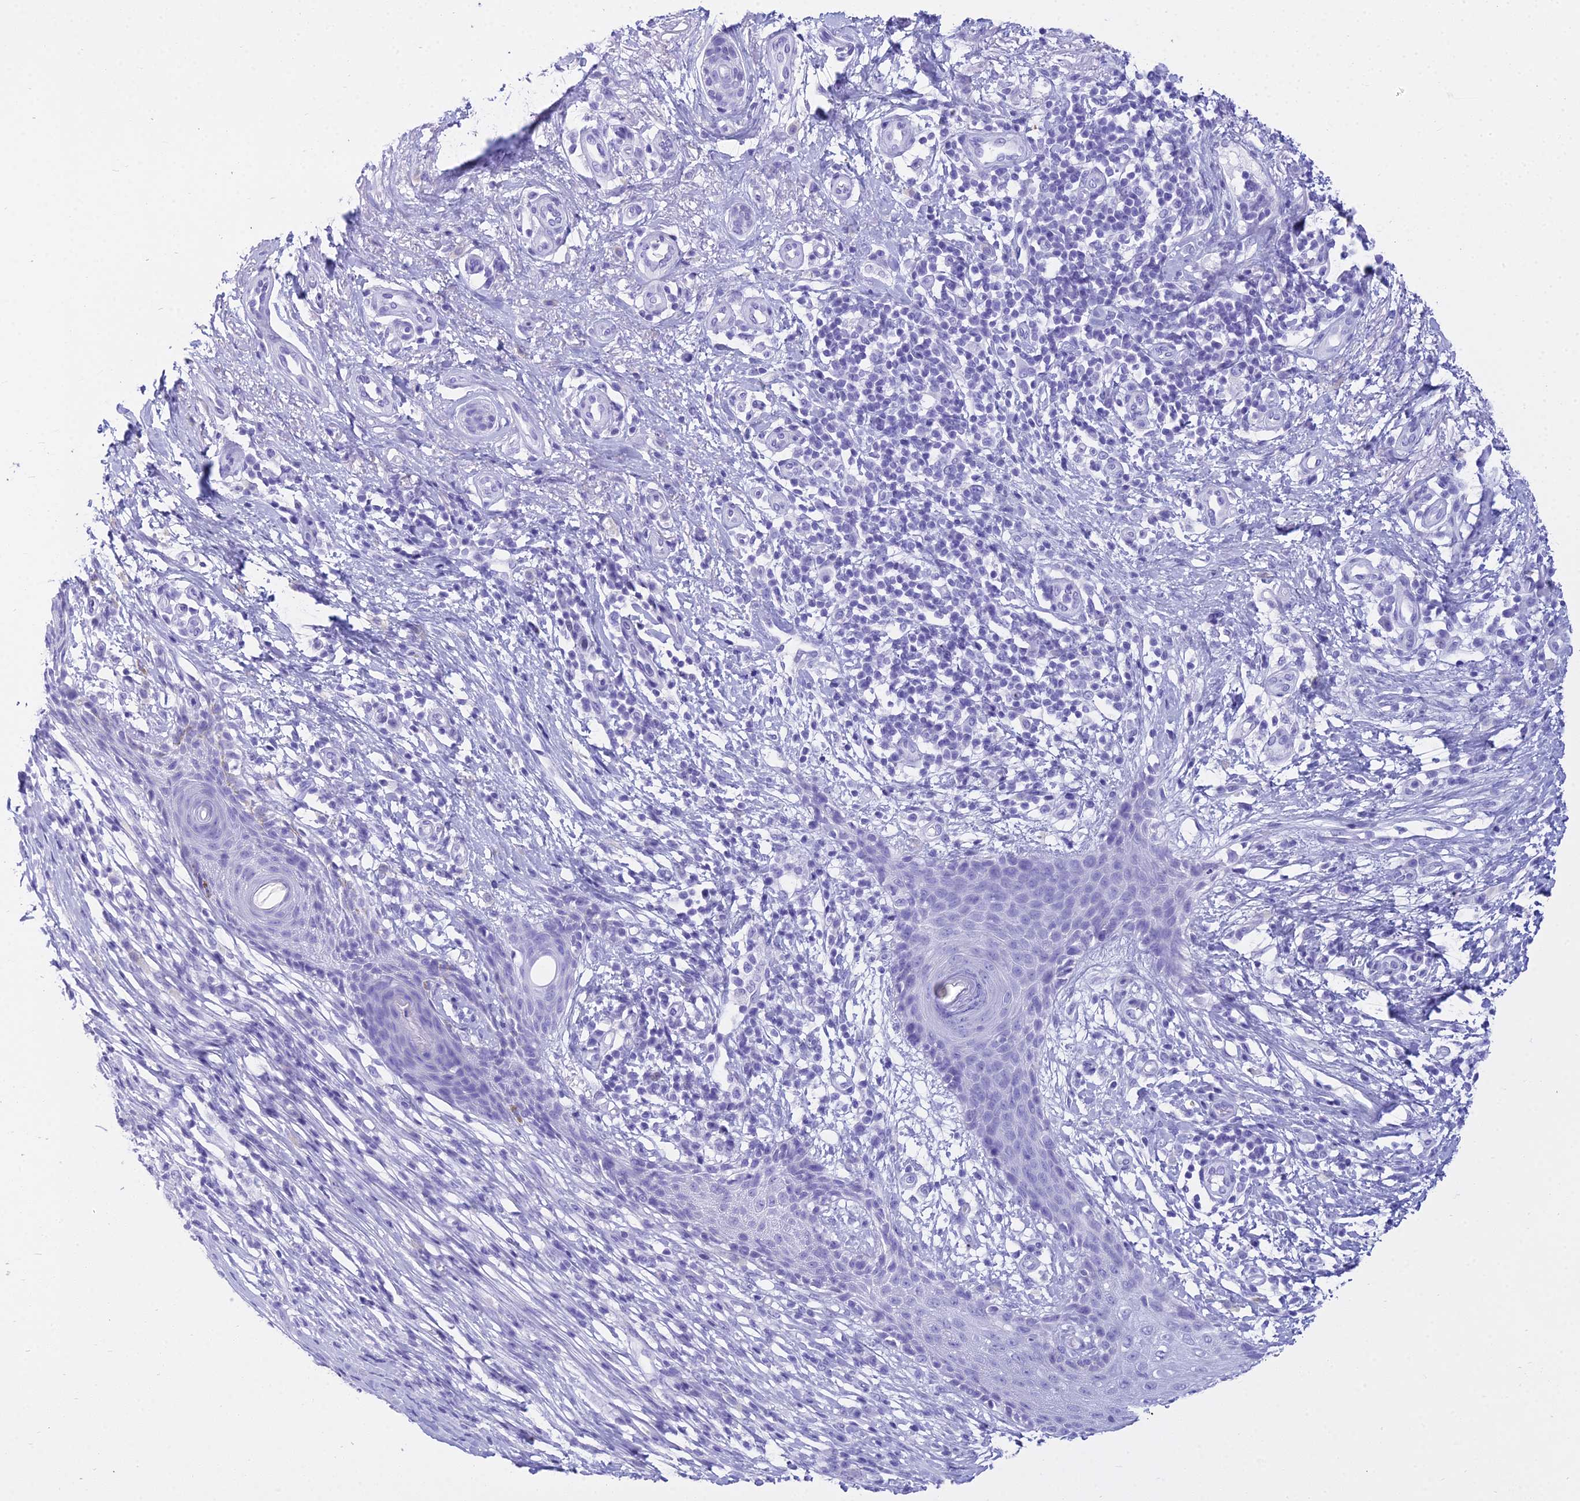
{"staining": {"intensity": "negative", "quantity": "none", "location": "none"}, "tissue": "skin cancer", "cell_type": "Tumor cells", "image_type": "cancer", "snomed": [{"axis": "morphology", "description": "Basal cell carcinoma"}, {"axis": "topography", "description": "Skin"}], "caption": "A photomicrograph of human skin basal cell carcinoma is negative for staining in tumor cells.", "gene": "ZNF442", "patient": {"sex": "female", "age": 65}}